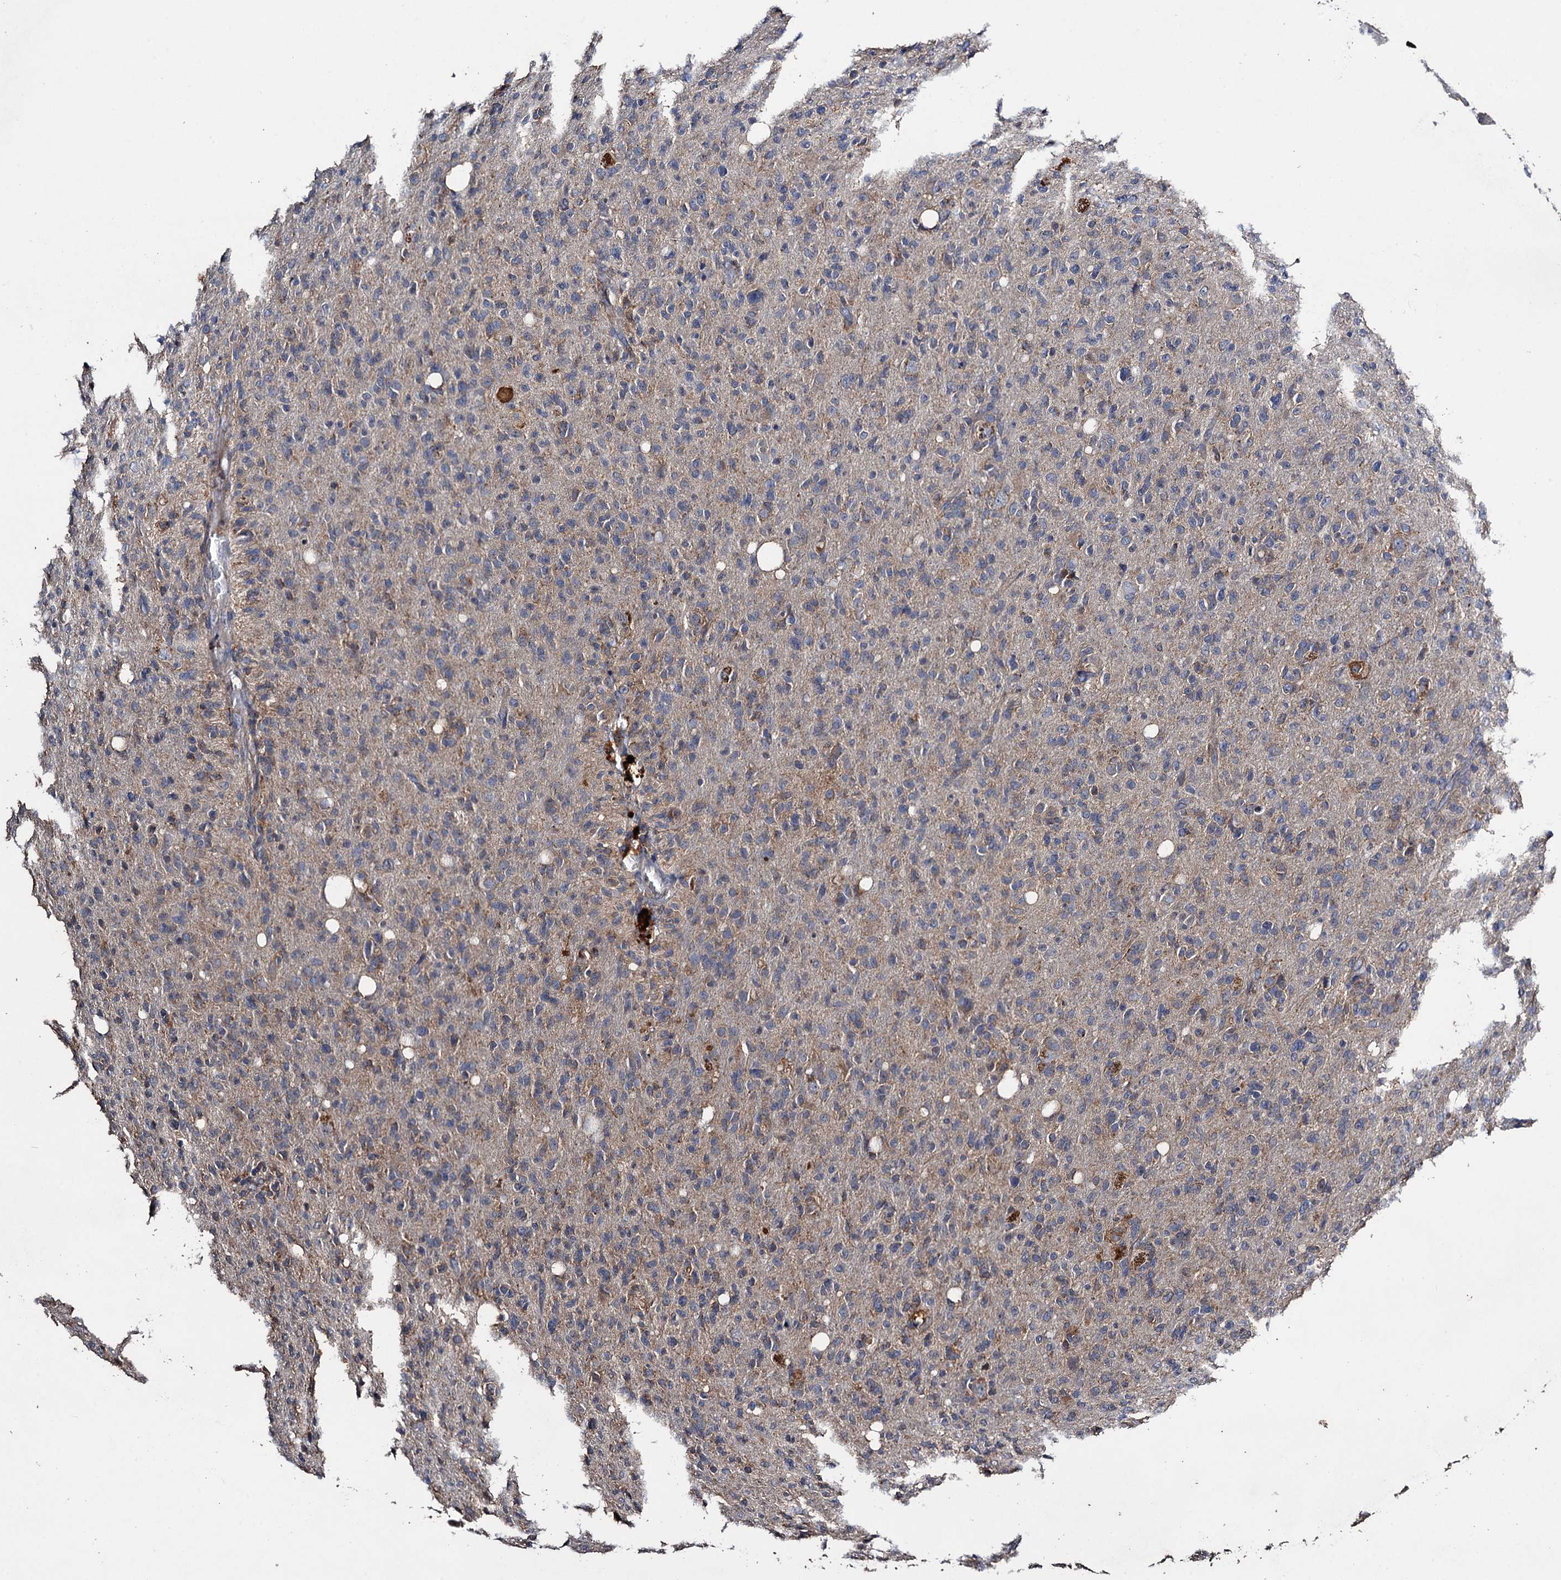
{"staining": {"intensity": "weak", "quantity": "<25%", "location": "cytoplasmic/membranous"}, "tissue": "glioma", "cell_type": "Tumor cells", "image_type": "cancer", "snomed": [{"axis": "morphology", "description": "Glioma, malignant, High grade"}, {"axis": "topography", "description": "Brain"}], "caption": "Protein analysis of glioma exhibits no significant positivity in tumor cells.", "gene": "SCUBE3", "patient": {"sex": "female", "age": 57}}